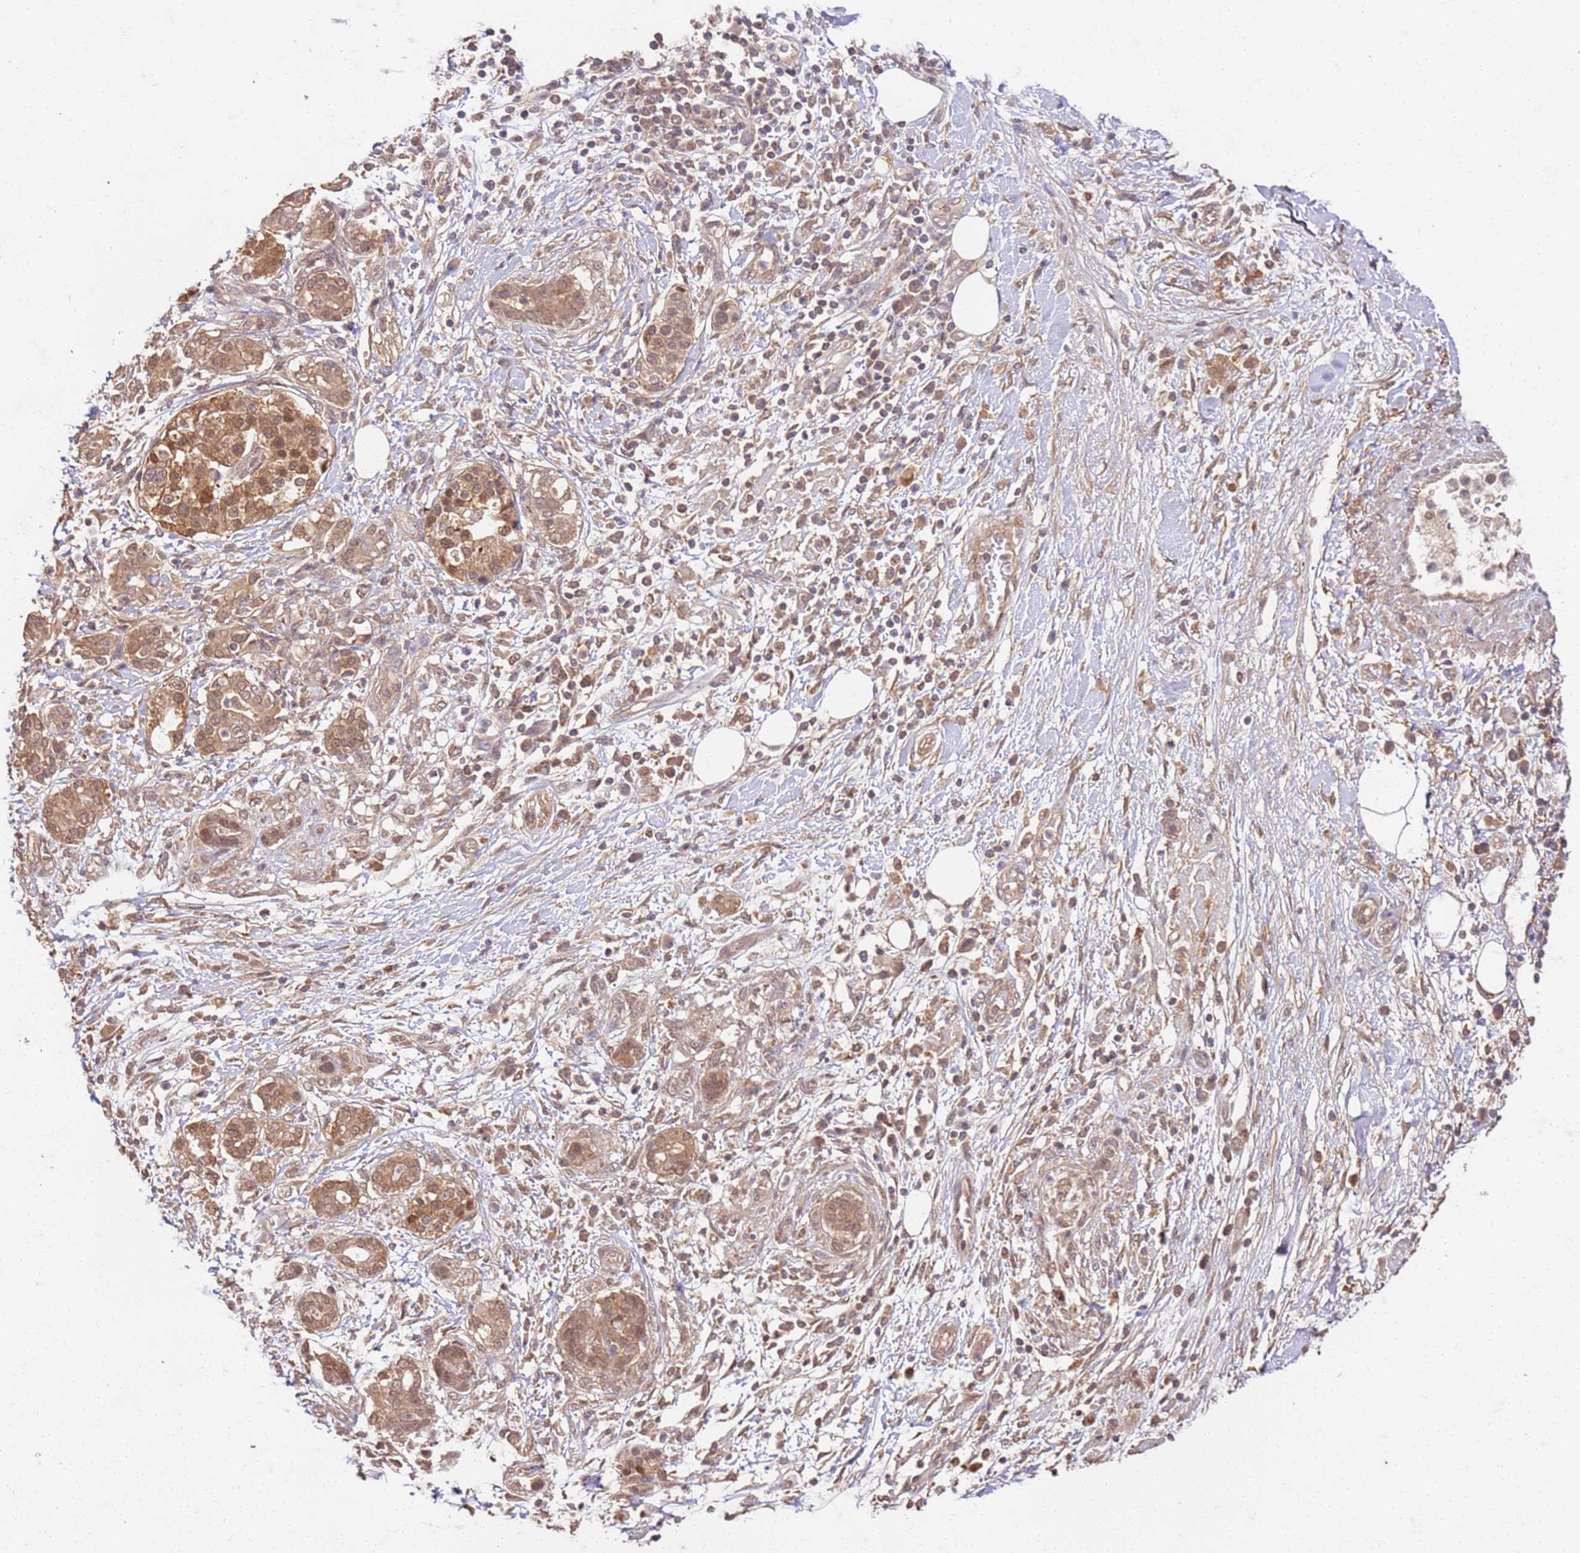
{"staining": {"intensity": "moderate", "quantity": ">75%", "location": "cytoplasmic/membranous,nuclear"}, "tissue": "pancreatic cancer", "cell_type": "Tumor cells", "image_type": "cancer", "snomed": [{"axis": "morphology", "description": "Adenocarcinoma, NOS"}, {"axis": "topography", "description": "Pancreas"}], "caption": "Protein expression analysis of human pancreatic adenocarcinoma reveals moderate cytoplasmic/membranous and nuclear expression in about >75% of tumor cells.", "gene": "UBE3A", "patient": {"sex": "female", "age": 73}}